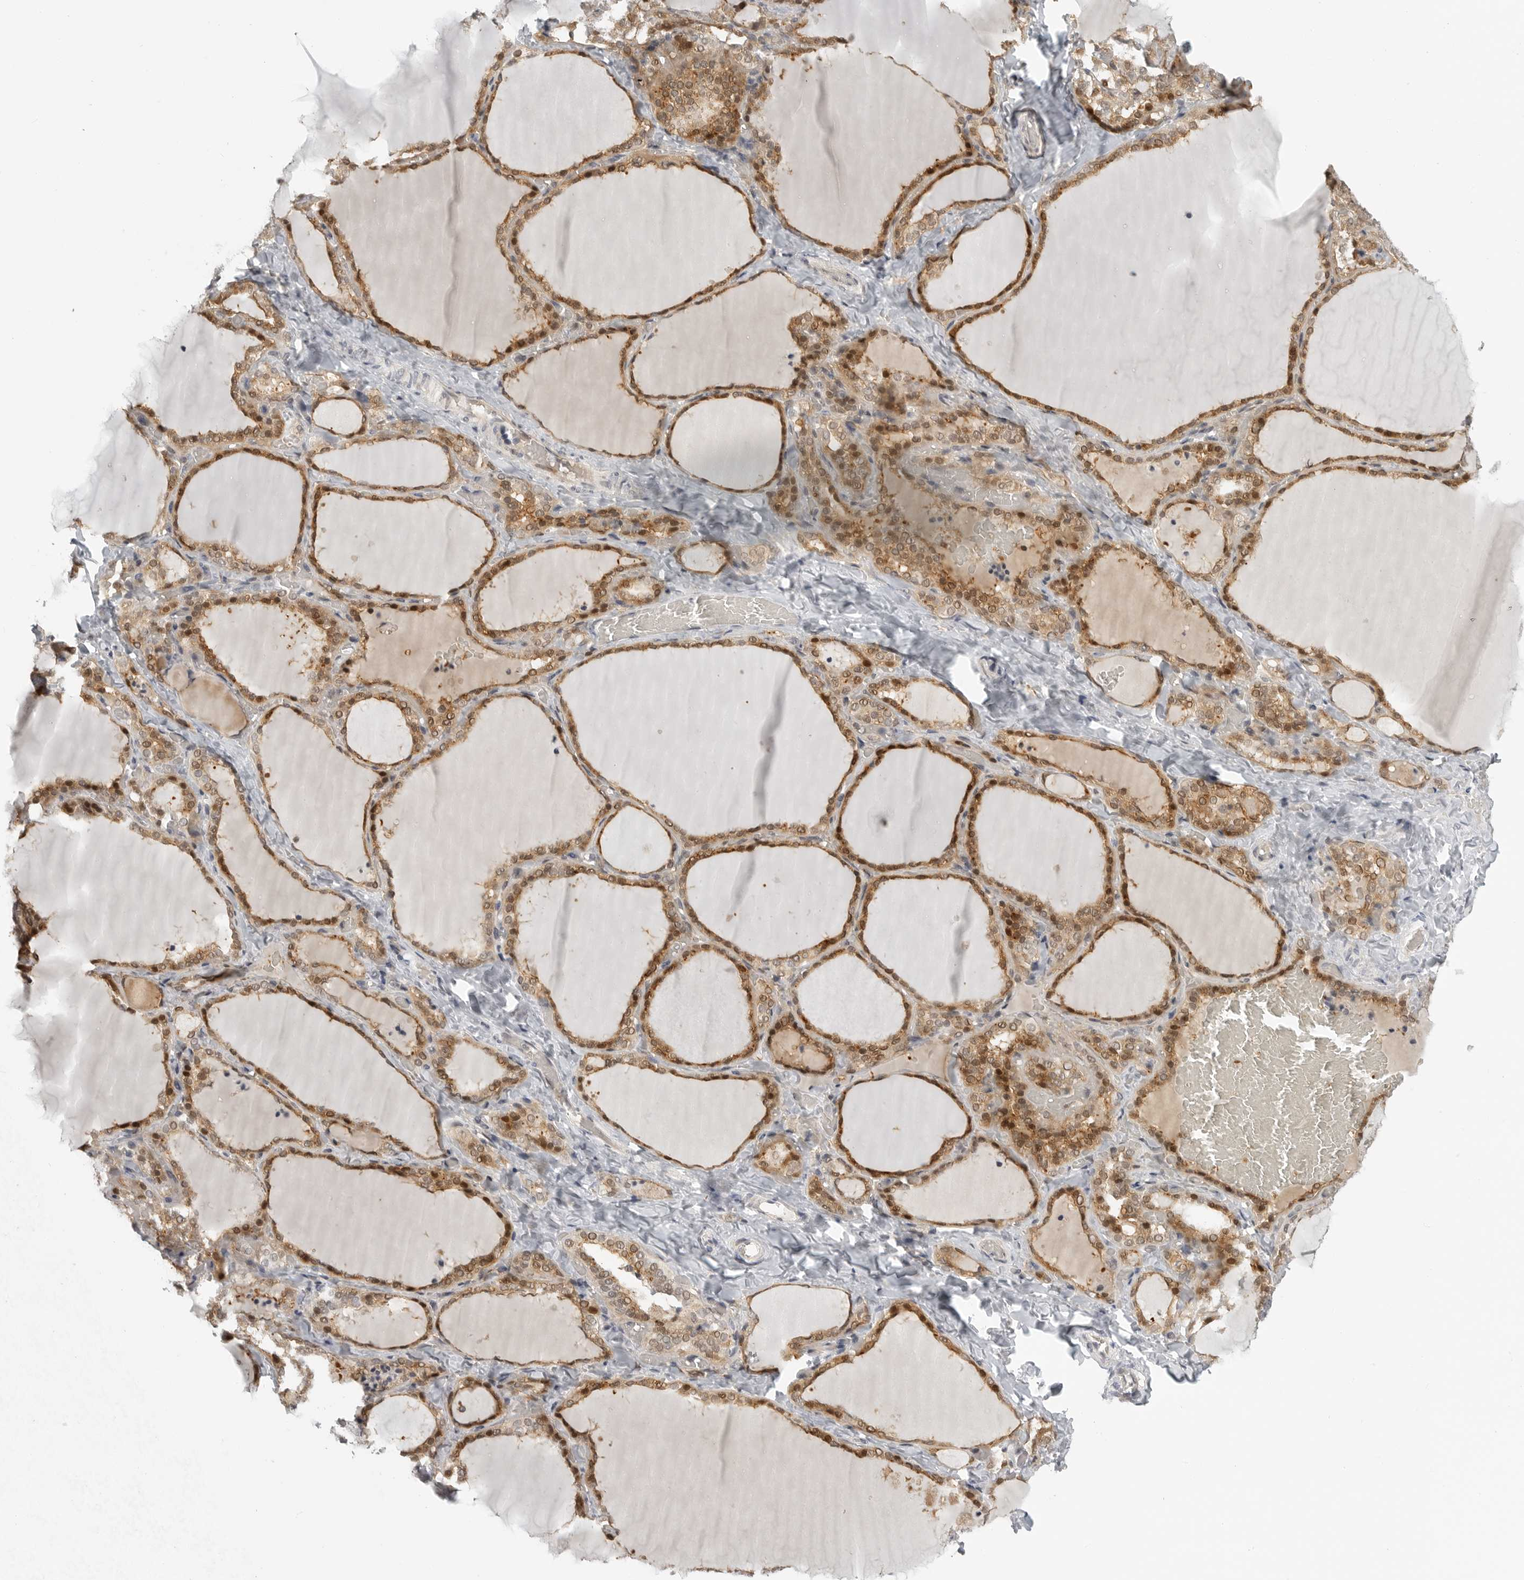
{"staining": {"intensity": "moderate", "quantity": ">75%", "location": "cytoplasmic/membranous,nuclear"}, "tissue": "thyroid gland", "cell_type": "Glandular cells", "image_type": "normal", "snomed": [{"axis": "morphology", "description": "Normal tissue, NOS"}, {"axis": "topography", "description": "Thyroid gland"}], "caption": "The image exhibits a brown stain indicating the presence of a protein in the cytoplasmic/membranous,nuclear of glandular cells in thyroid gland.", "gene": "CTIF", "patient": {"sex": "female", "age": 22}}